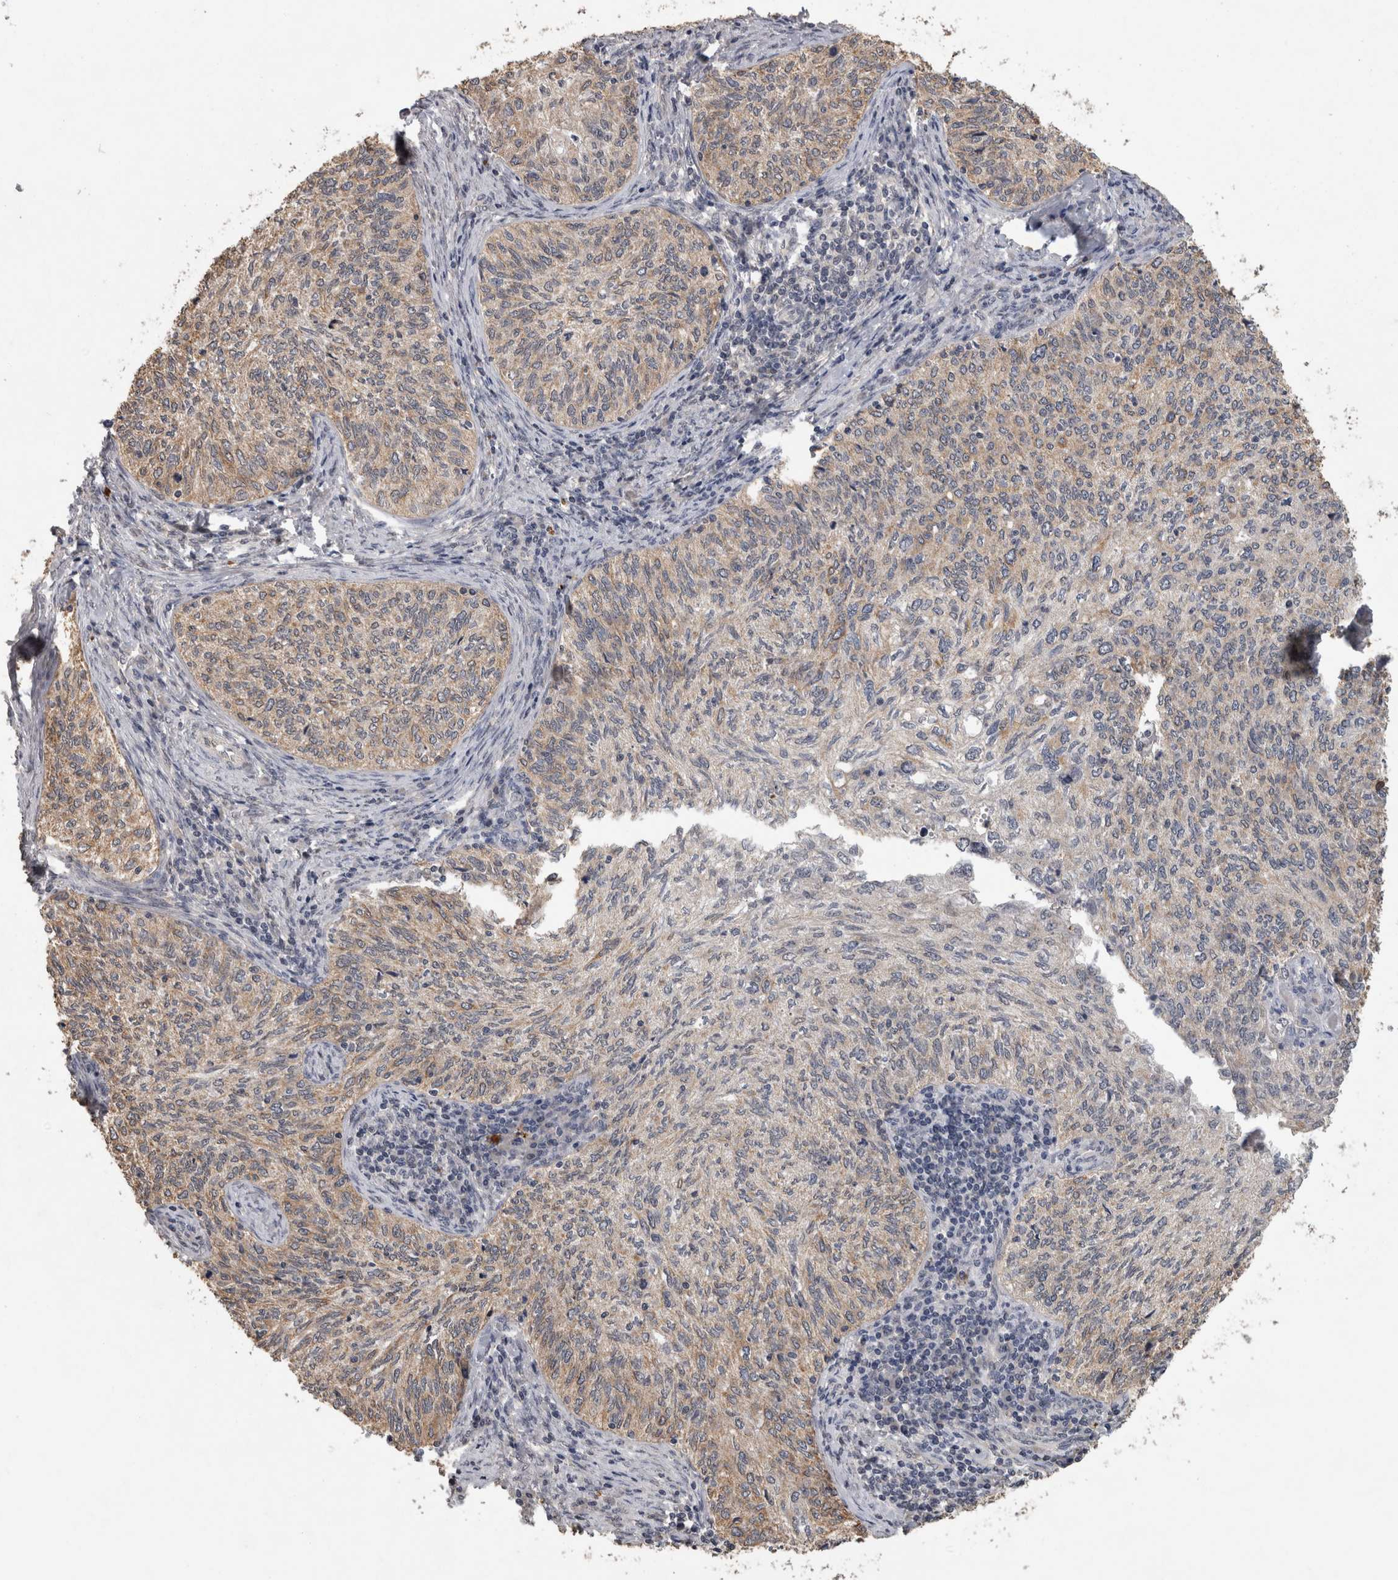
{"staining": {"intensity": "weak", "quantity": "25%-75%", "location": "cytoplasmic/membranous"}, "tissue": "cervical cancer", "cell_type": "Tumor cells", "image_type": "cancer", "snomed": [{"axis": "morphology", "description": "Squamous cell carcinoma, NOS"}, {"axis": "topography", "description": "Cervix"}], "caption": "Human cervical cancer stained with a brown dye exhibits weak cytoplasmic/membranous positive positivity in about 25%-75% of tumor cells.", "gene": "RHPN1", "patient": {"sex": "female", "age": 30}}